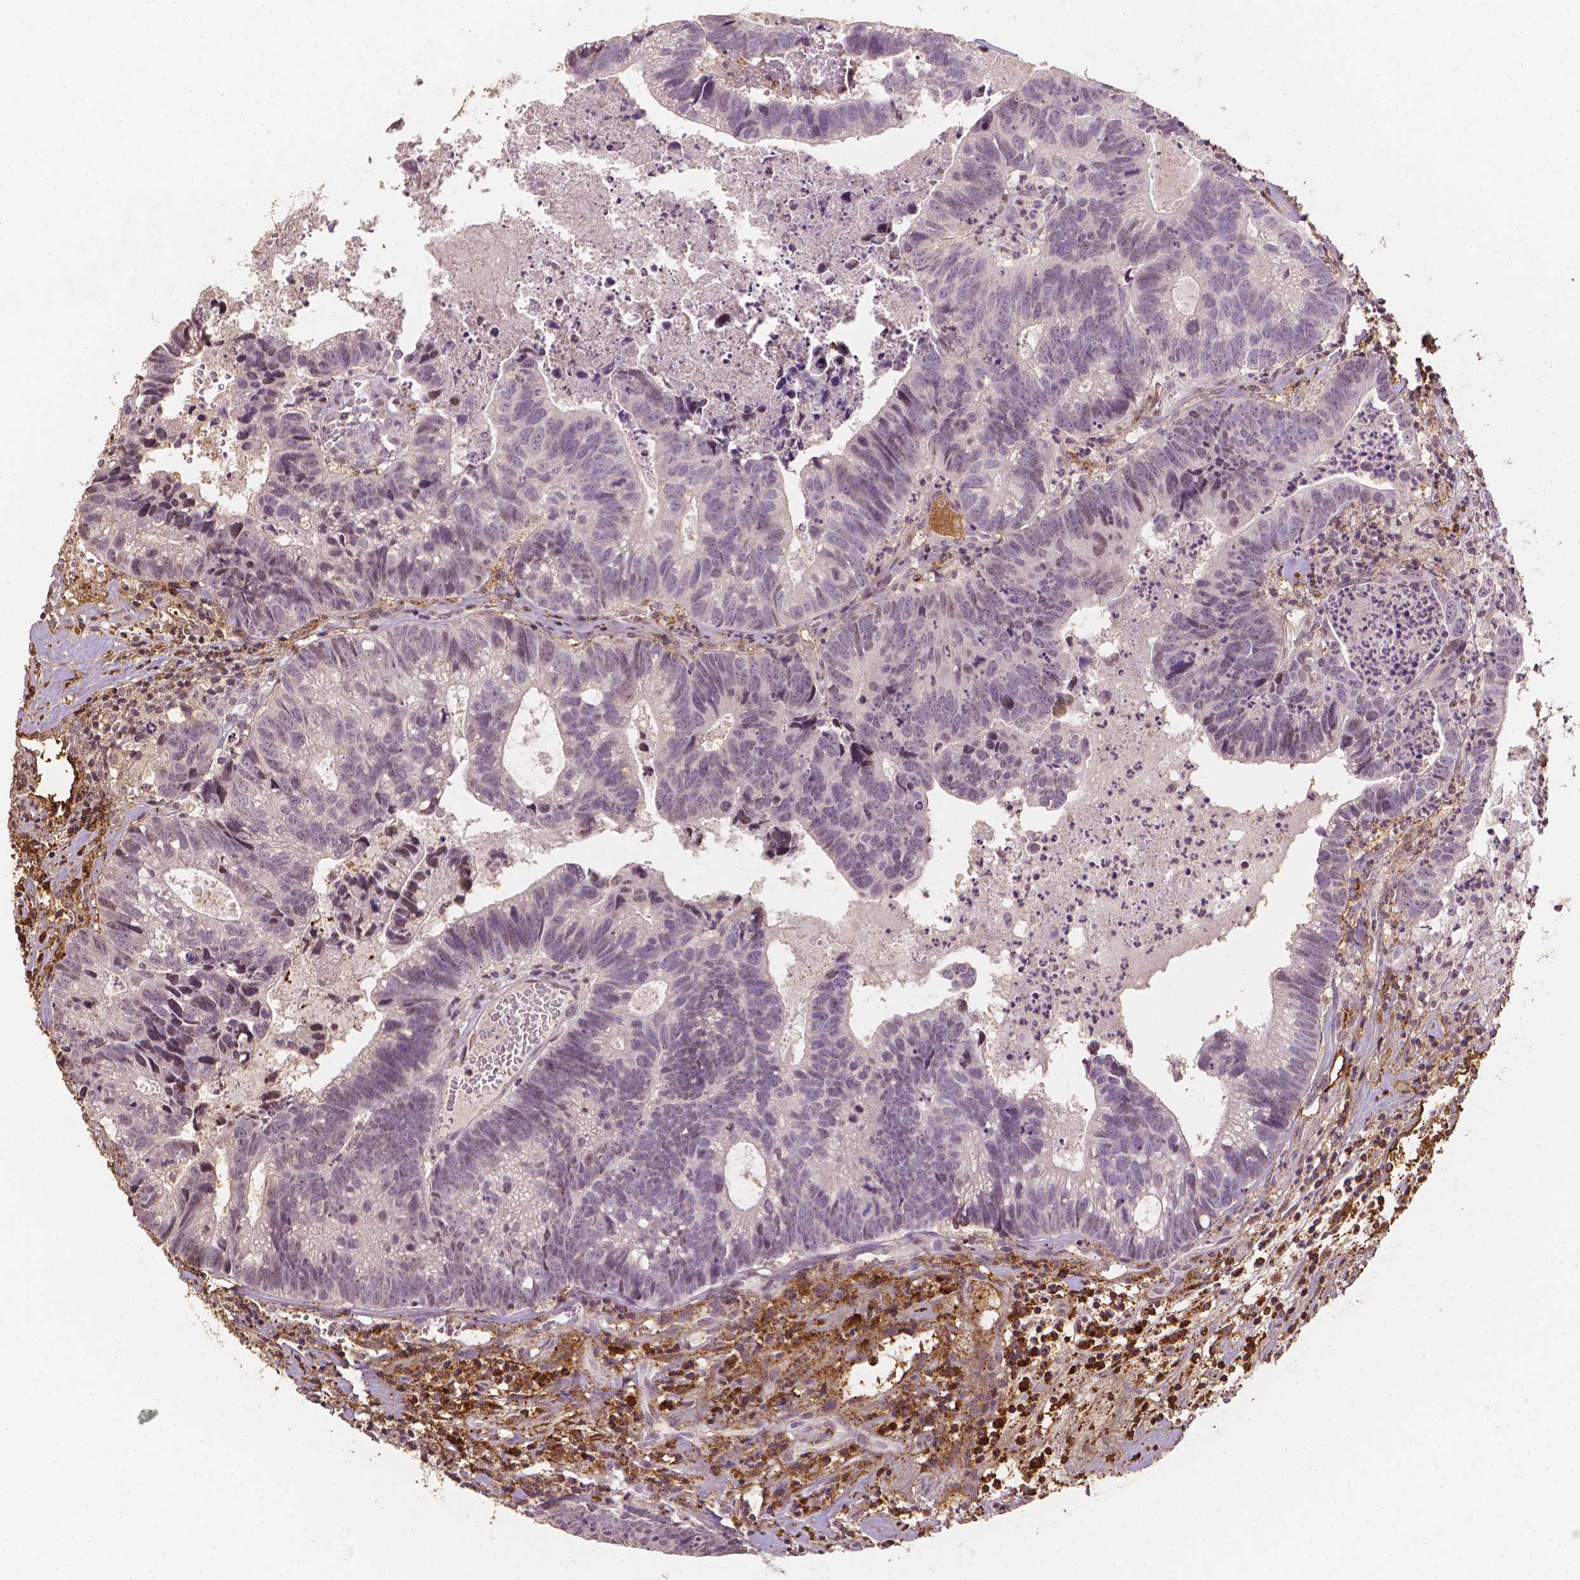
{"staining": {"intensity": "negative", "quantity": "none", "location": "none"}, "tissue": "head and neck cancer", "cell_type": "Tumor cells", "image_type": "cancer", "snomed": [{"axis": "morphology", "description": "Adenocarcinoma, NOS"}, {"axis": "topography", "description": "Head-Neck"}], "caption": "Photomicrograph shows no protein staining in tumor cells of head and neck adenocarcinoma tissue.", "gene": "DCN", "patient": {"sex": "male", "age": 62}}